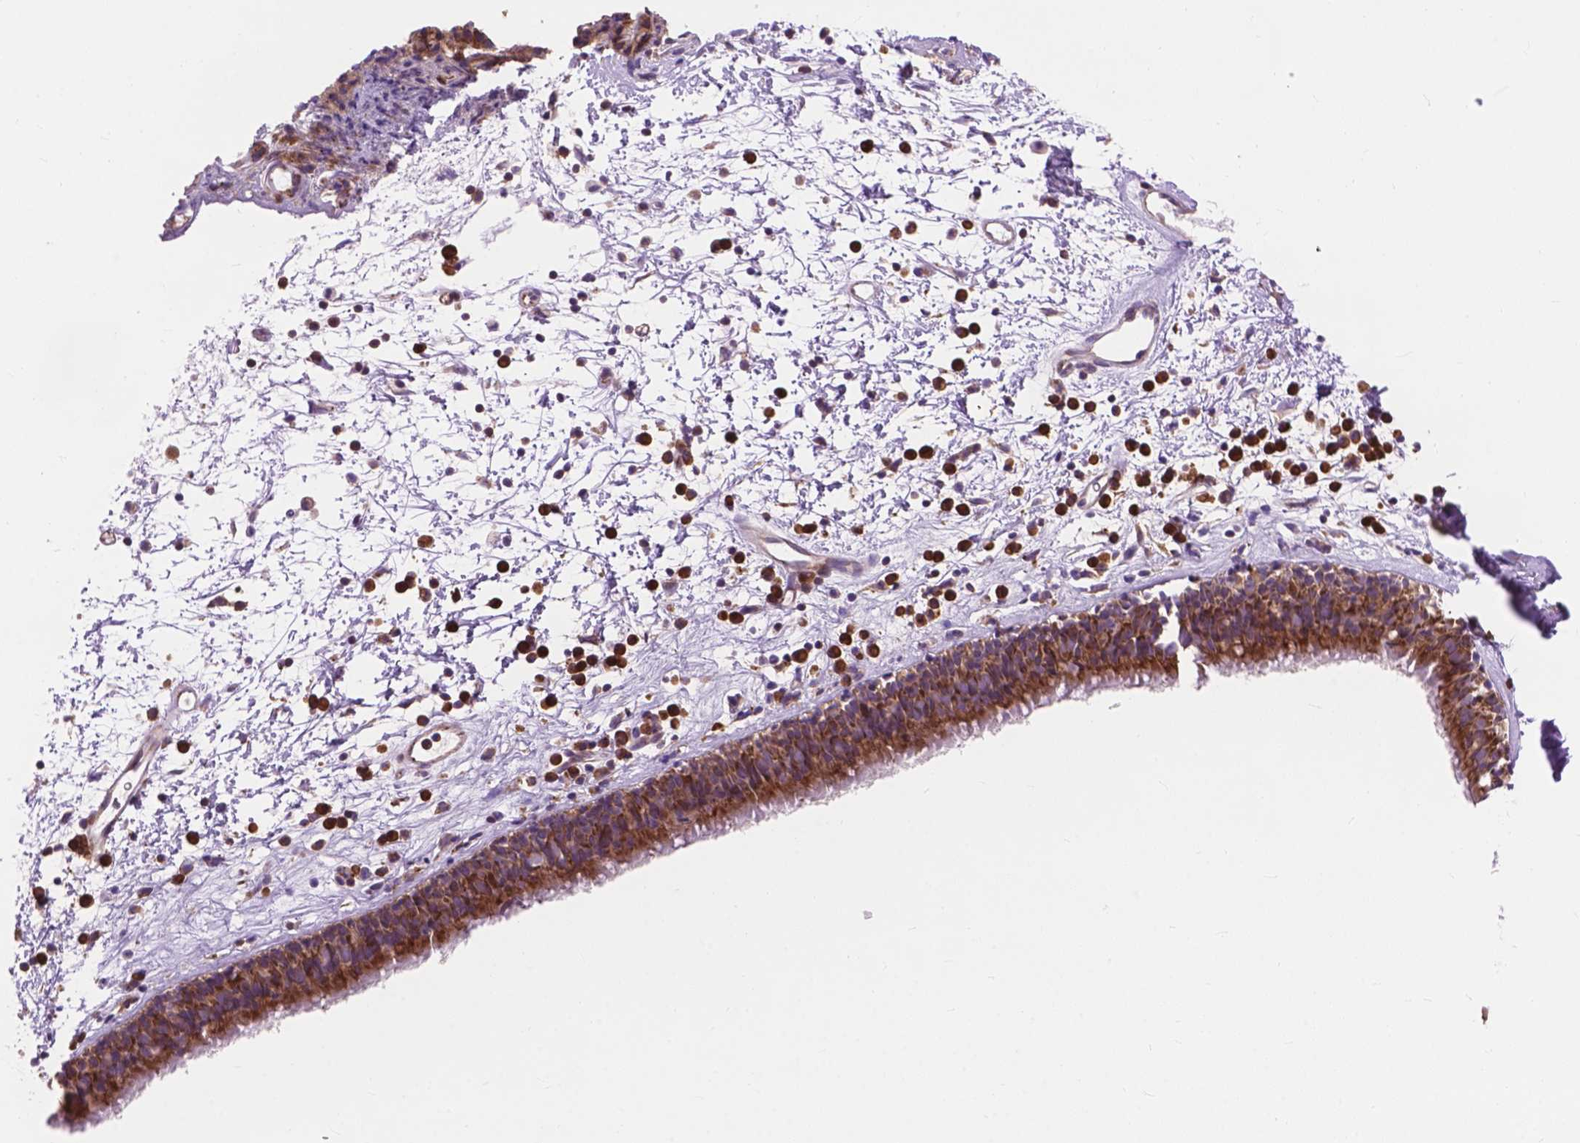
{"staining": {"intensity": "strong", "quantity": ">75%", "location": "cytoplasmic/membranous"}, "tissue": "nasopharynx", "cell_type": "Respiratory epithelial cells", "image_type": "normal", "snomed": [{"axis": "morphology", "description": "Normal tissue, NOS"}, {"axis": "topography", "description": "Nasopharynx"}], "caption": "DAB (3,3'-diaminobenzidine) immunohistochemical staining of benign nasopharynx exhibits strong cytoplasmic/membranous protein staining in about >75% of respiratory epithelial cells. The staining was performed using DAB (3,3'-diaminobenzidine), with brown indicating positive protein expression. Nuclei are stained blue with hematoxylin.", "gene": "RPL37A", "patient": {"sex": "male", "age": 24}}